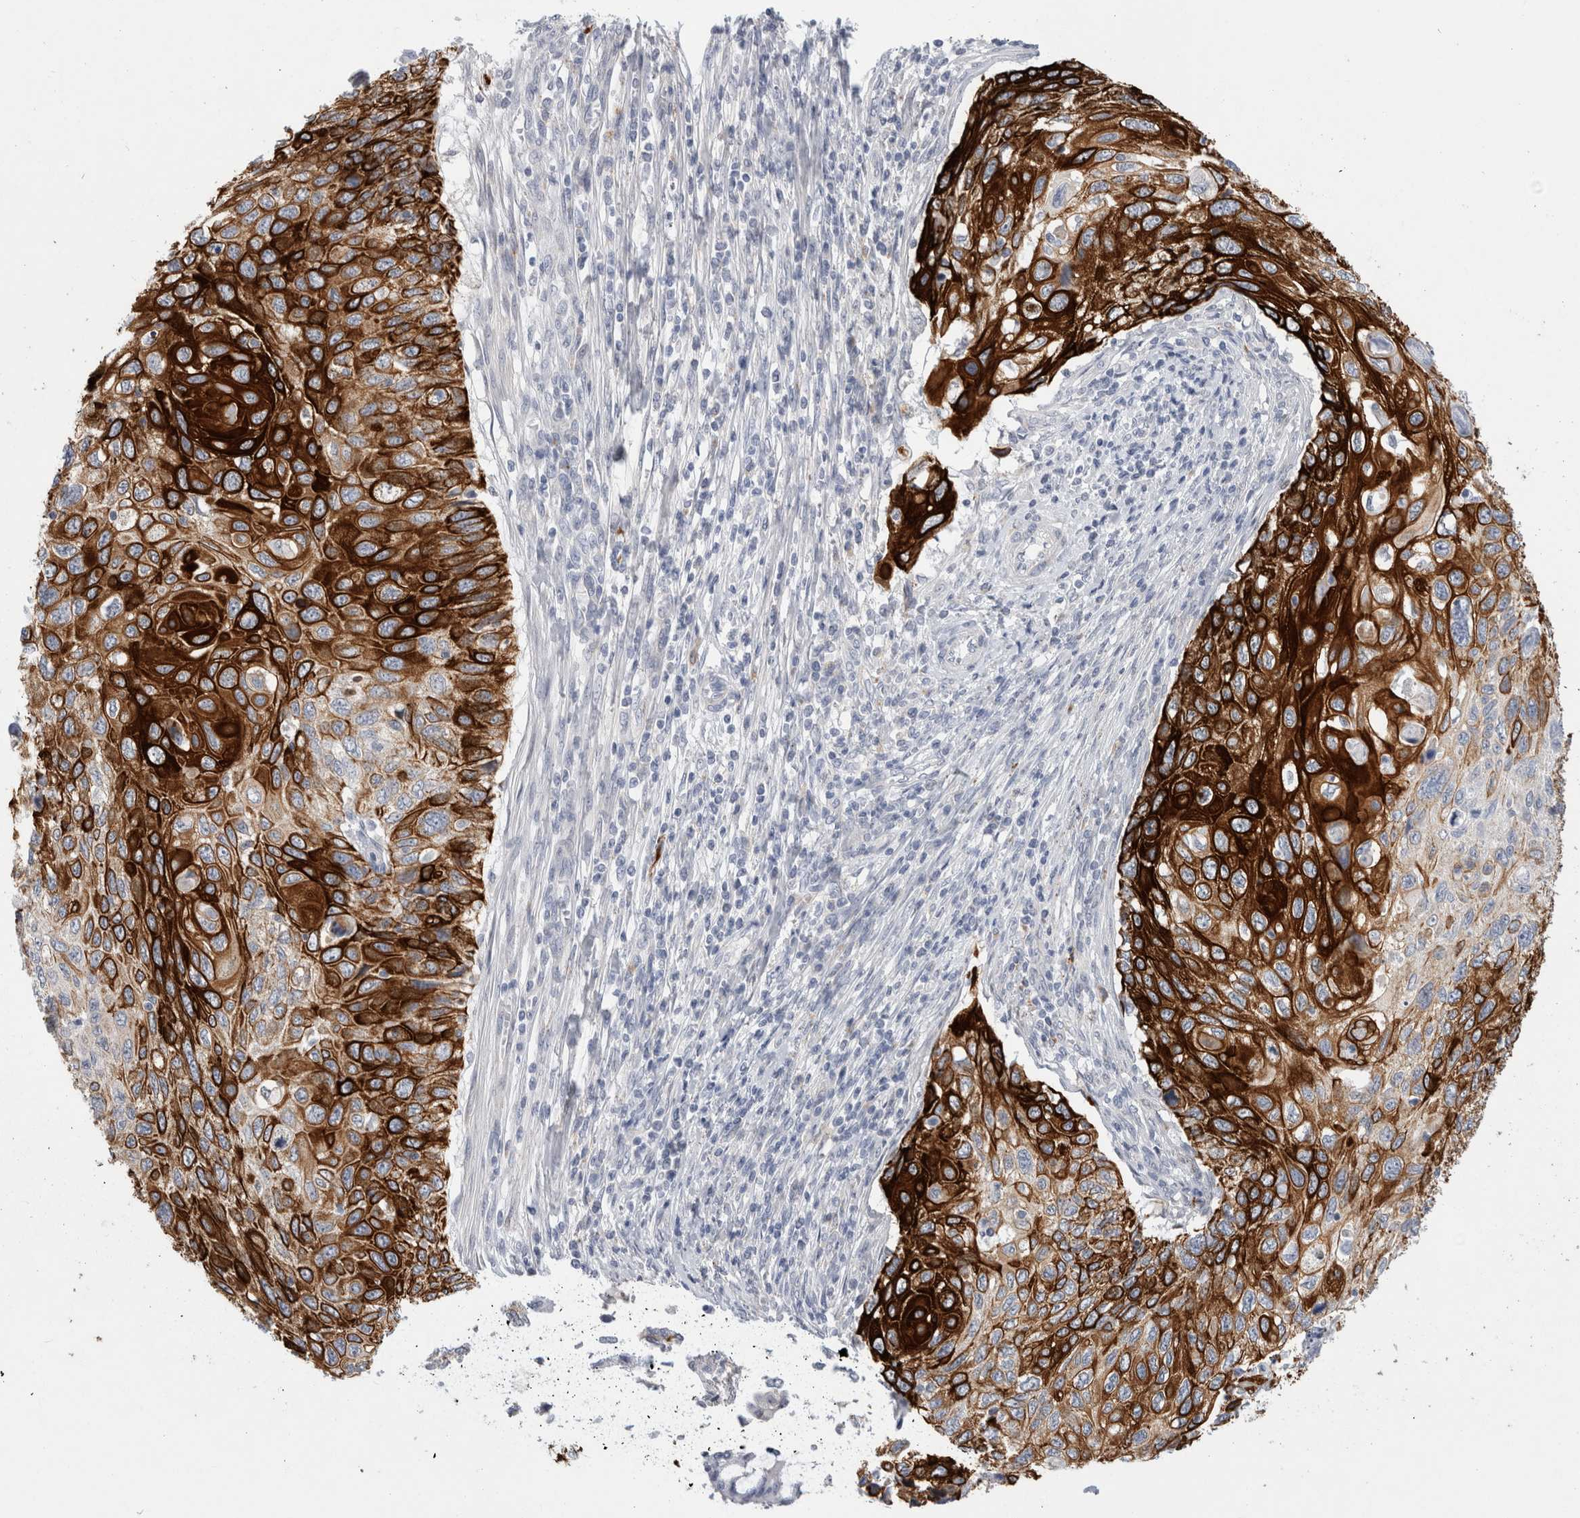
{"staining": {"intensity": "strong", "quantity": ">75%", "location": "cytoplasmic/membranous"}, "tissue": "cervical cancer", "cell_type": "Tumor cells", "image_type": "cancer", "snomed": [{"axis": "morphology", "description": "Squamous cell carcinoma, NOS"}, {"axis": "topography", "description": "Cervix"}], "caption": "IHC (DAB (3,3'-diaminobenzidine)) staining of cervical cancer reveals strong cytoplasmic/membranous protein staining in approximately >75% of tumor cells.", "gene": "GAA", "patient": {"sex": "female", "age": 70}}